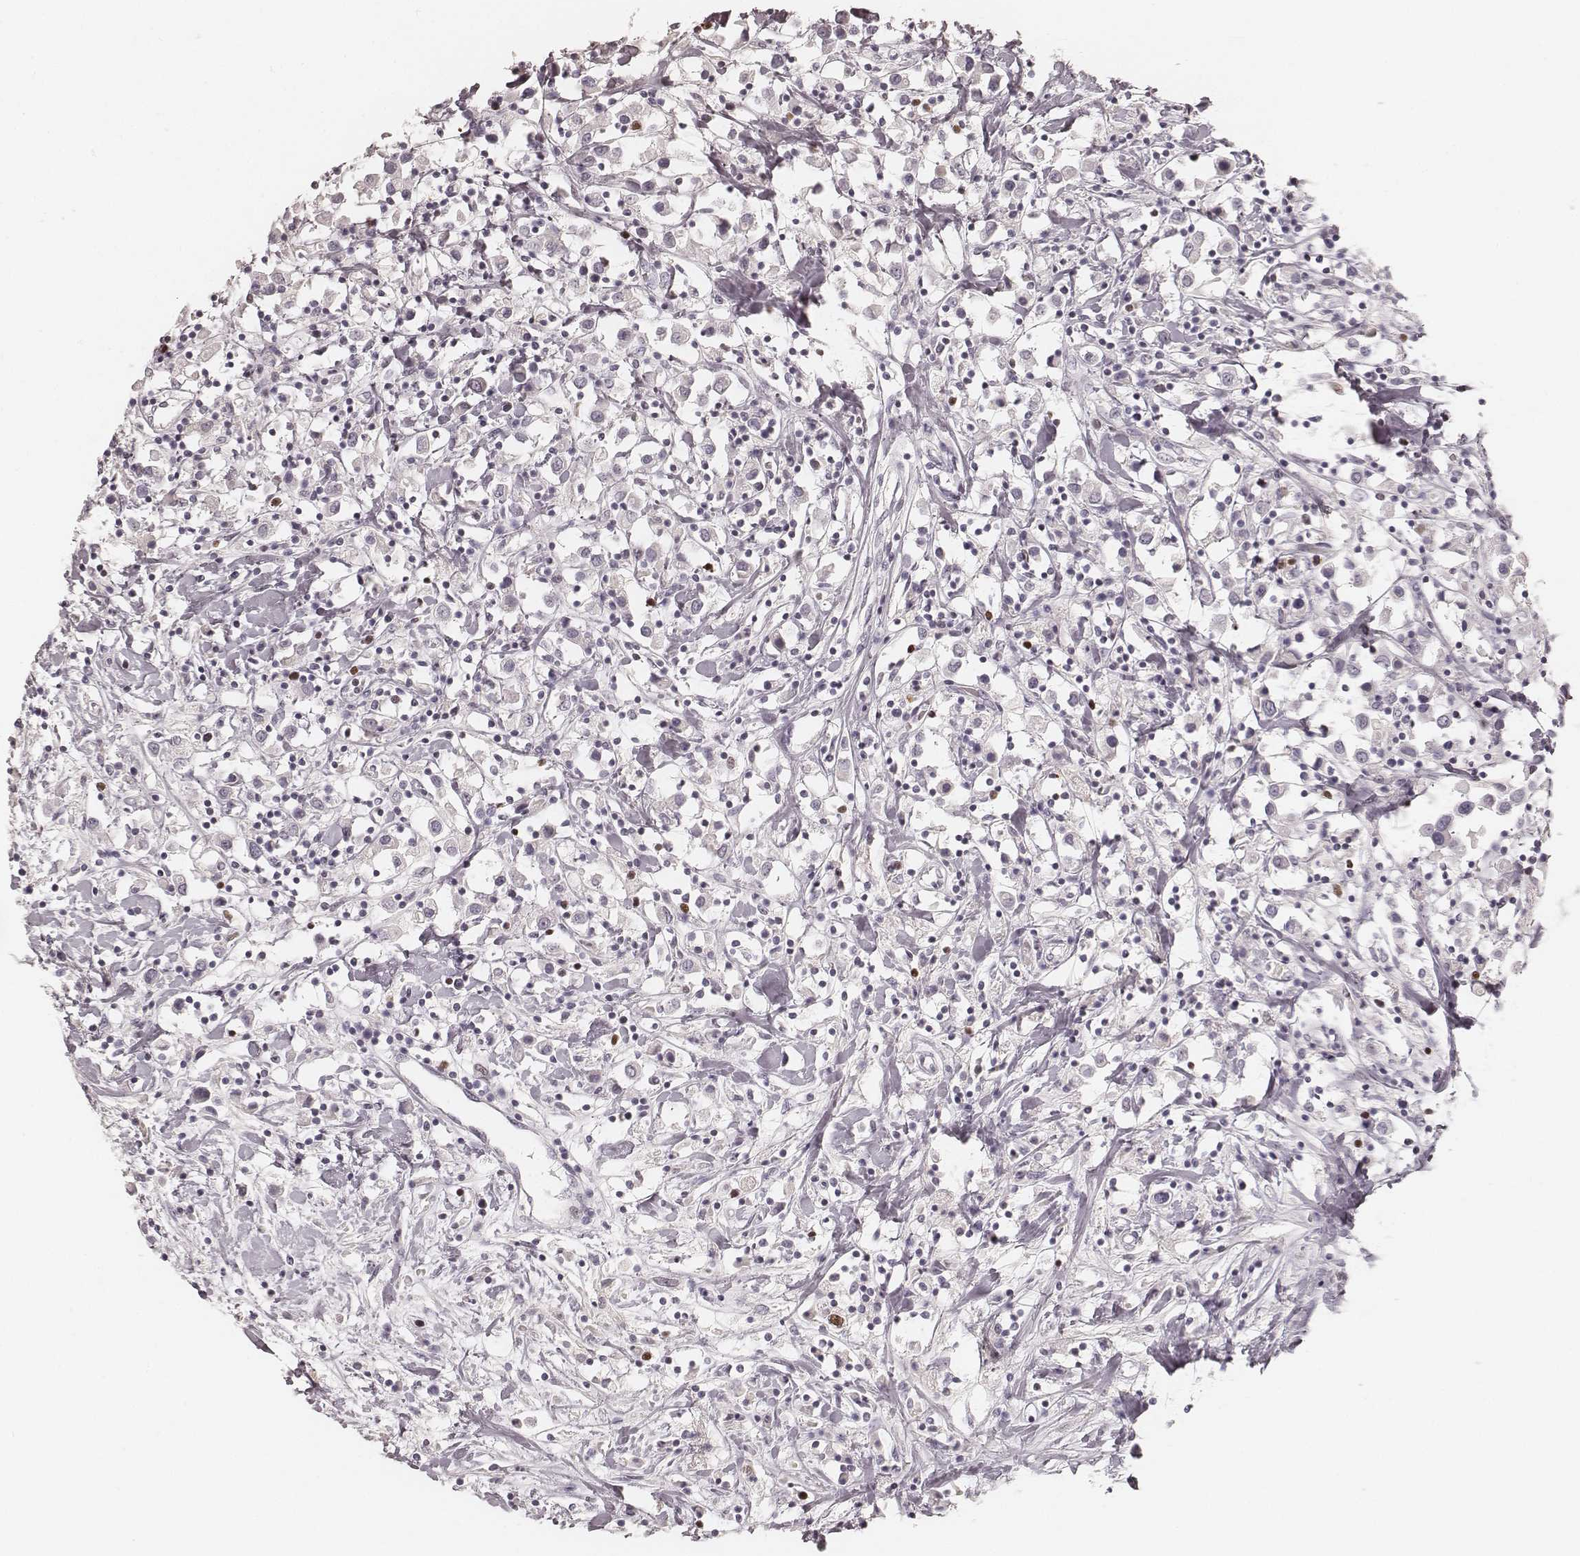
{"staining": {"intensity": "negative", "quantity": "none", "location": "none"}, "tissue": "breast cancer", "cell_type": "Tumor cells", "image_type": "cancer", "snomed": [{"axis": "morphology", "description": "Duct carcinoma"}, {"axis": "topography", "description": "Breast"}], "caption": "The micrograph demonstrates no significant staining in tumor cells of invasive ductal carcinoma (breast).", "gene": "TEX37", "patient": {"sex": "female", "age": 61}}